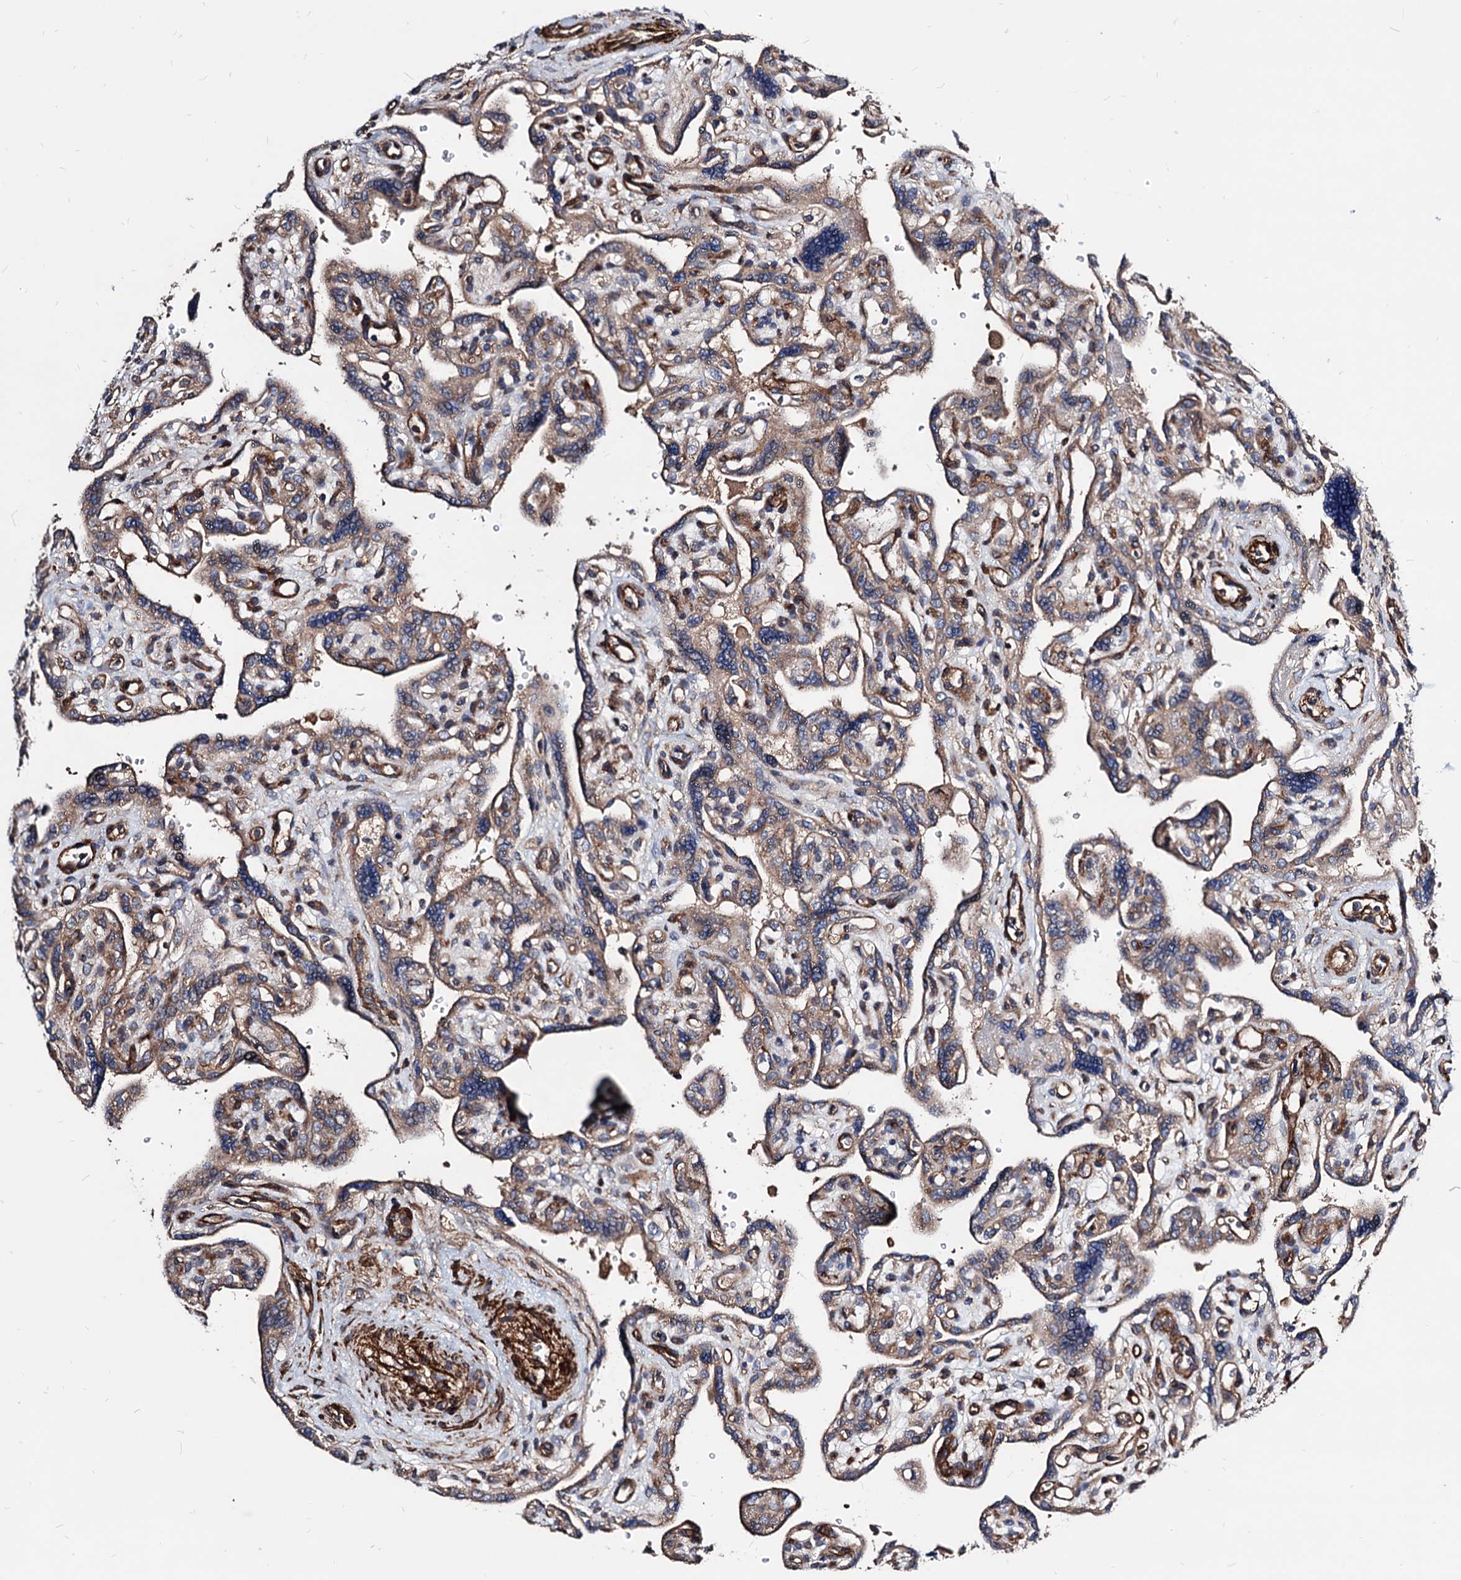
{"staining": {"intensity": "weak", "quantity": ">75%", "location": "cytoplasmic/membranous"}, "tissue": "placenta", "cell_type": "Trophoblastic cells", "image_type": "normal", "snomed": [{"axis": "morphology", "description": "Normal tissue, NOS"}, {"axis": "topography", "description": "Placenta"}], "caption": "Immunohistochemistry staining of unremarkable placenta, which exhibits low levels of weak cytoplasmic/membranous positivity in about >75% of trophoblastic cells indicating weak cytoplasmic/membranous protein expression. The staining was performed using DAB (3,3'-diaminobenzidine) (brown) for protein detection and nuclei were counterstained in hematoxylin (blue).", "gene": "WDR11", "patient": {"sex": "female", "age": 39}}